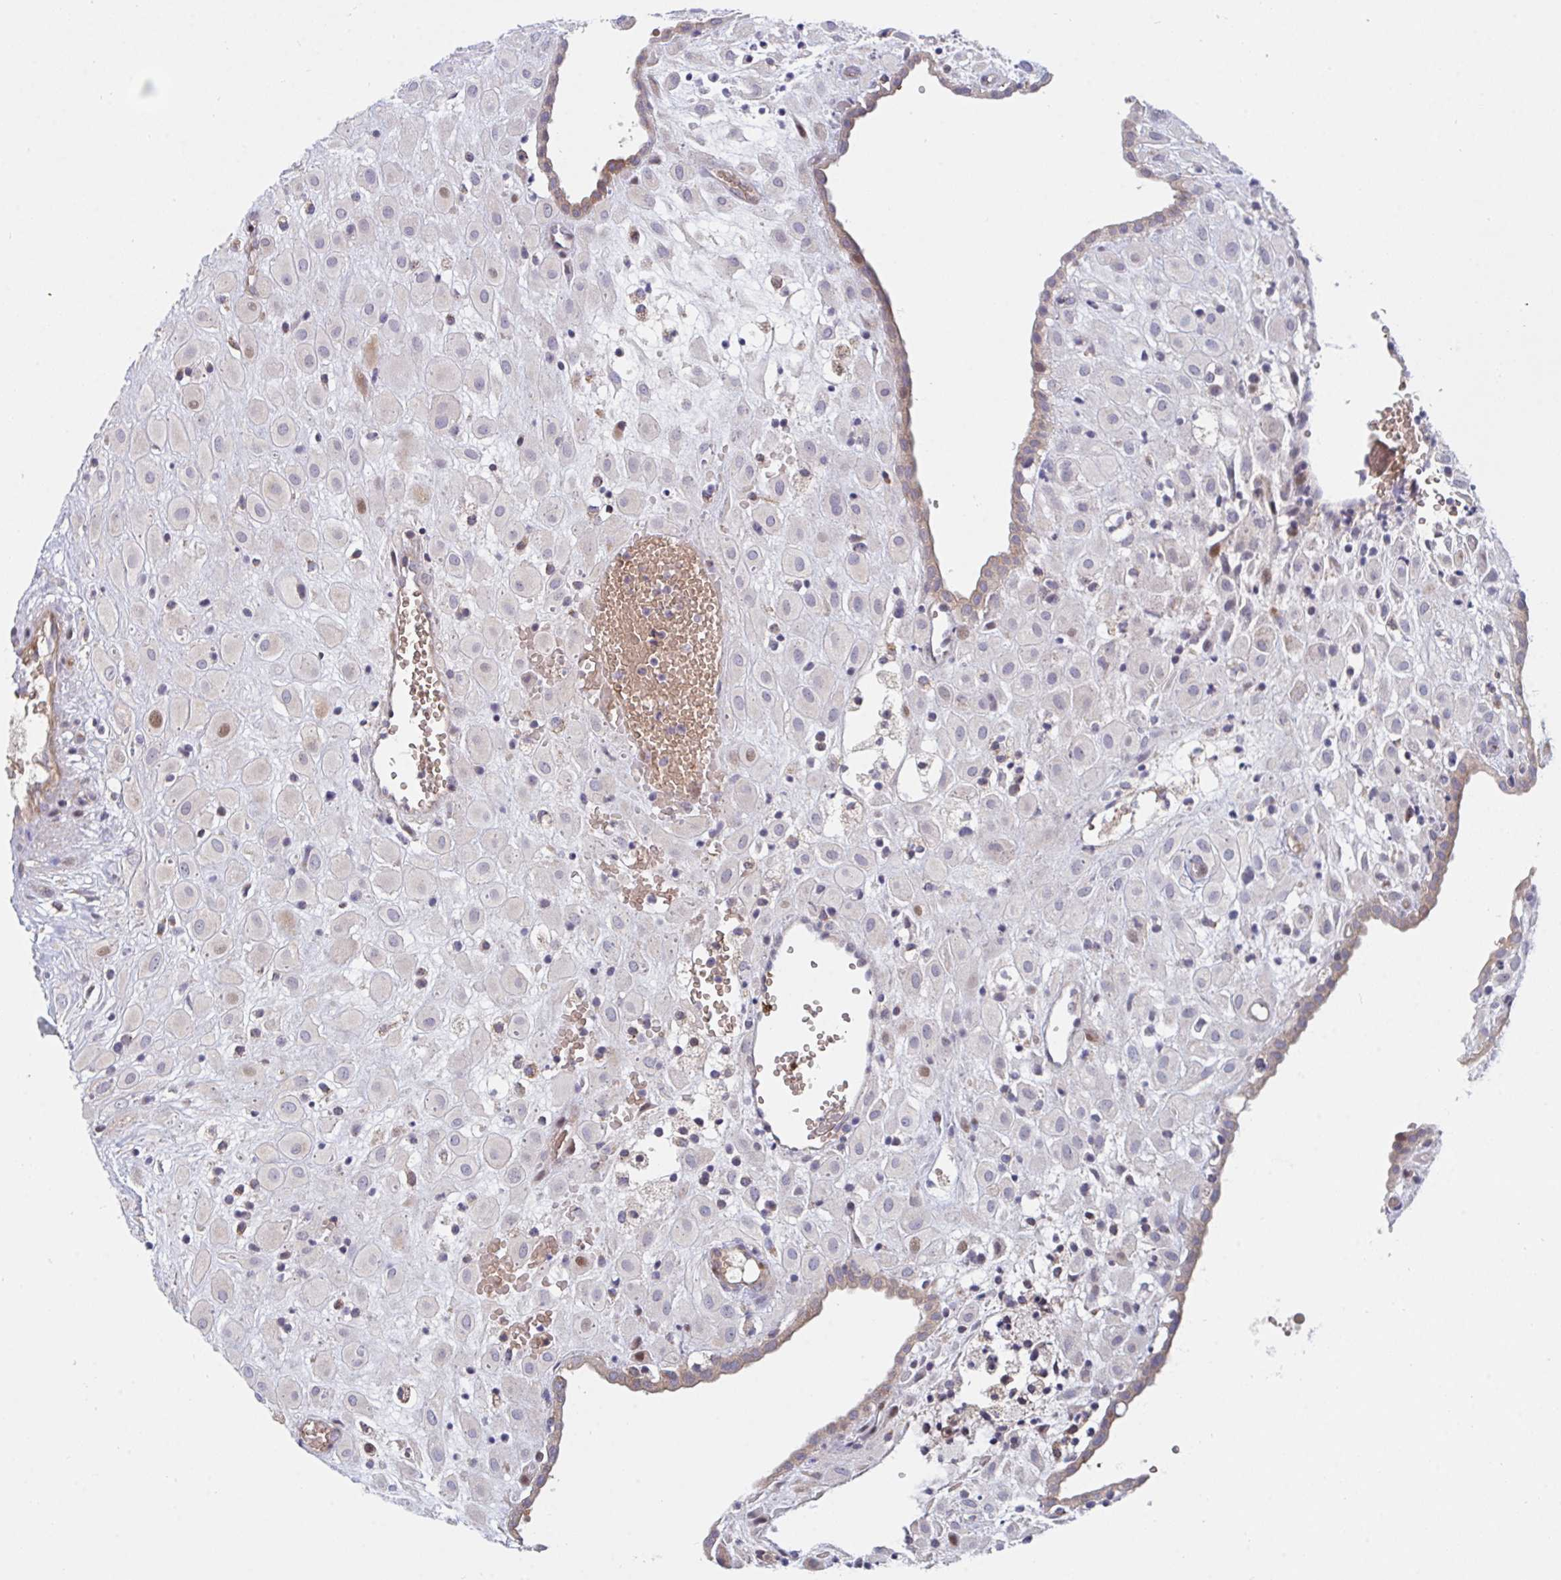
{"staining": {"intensity": "negative", "quantity": "none", "location": "none"}, "tissue": "placenta", "cell_type": "Decidual cells", "image_type": "normal", "snomed": [{"axis": "morphology", "description": "Normal tissue, NOS"}, {"axis": "topography", "description": "Placenta"}], "caption": "Immunohistochemical staining of normal human placenta demonstrates no significant expression in decidual cells.", "gene": "TNFSF4", "patient": {"sex": "female", "age": 24}}